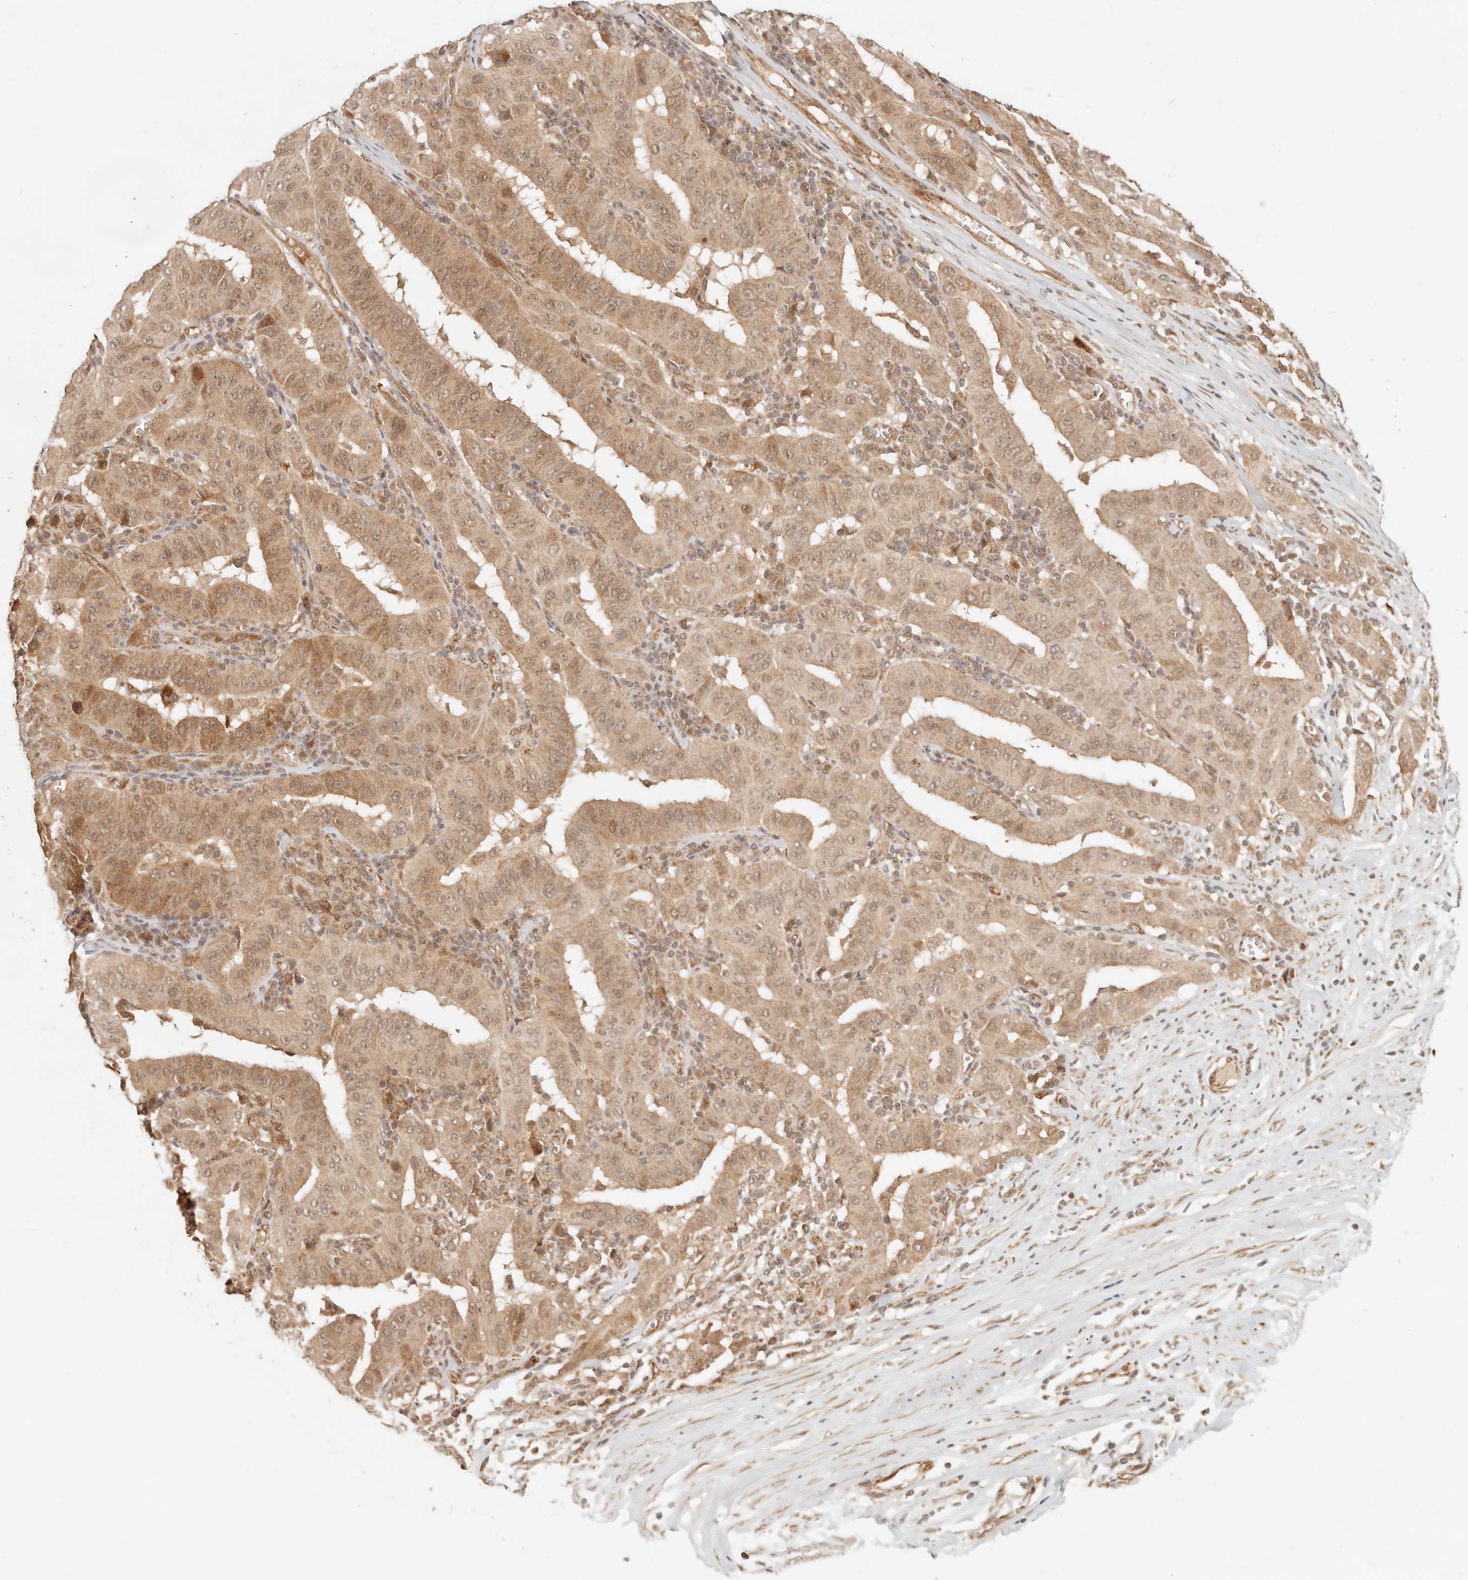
{"staining": {"intensity": "moderate", "quantity": ">75%", "location": "cytoplasmic/membranous,nuclear"}, "tissue": "pancreatic cancer", "cell_type": "Tumor cells", "image_type": "cancer", "snomed": [{"axis": "morphology", "description": "Adenocarcinoma, NOS"}, {"axis": "topography", "description": "Pancreas"}], "caption": "DAB immunohistochemical staining of human pancreatic cancer reveals moderate cytoplasmic/membranous and nuclear protein expression in approximately >75% of tumor cells.", "gene": "BAALC", "patient": {"sex": "male", "age": 63}}